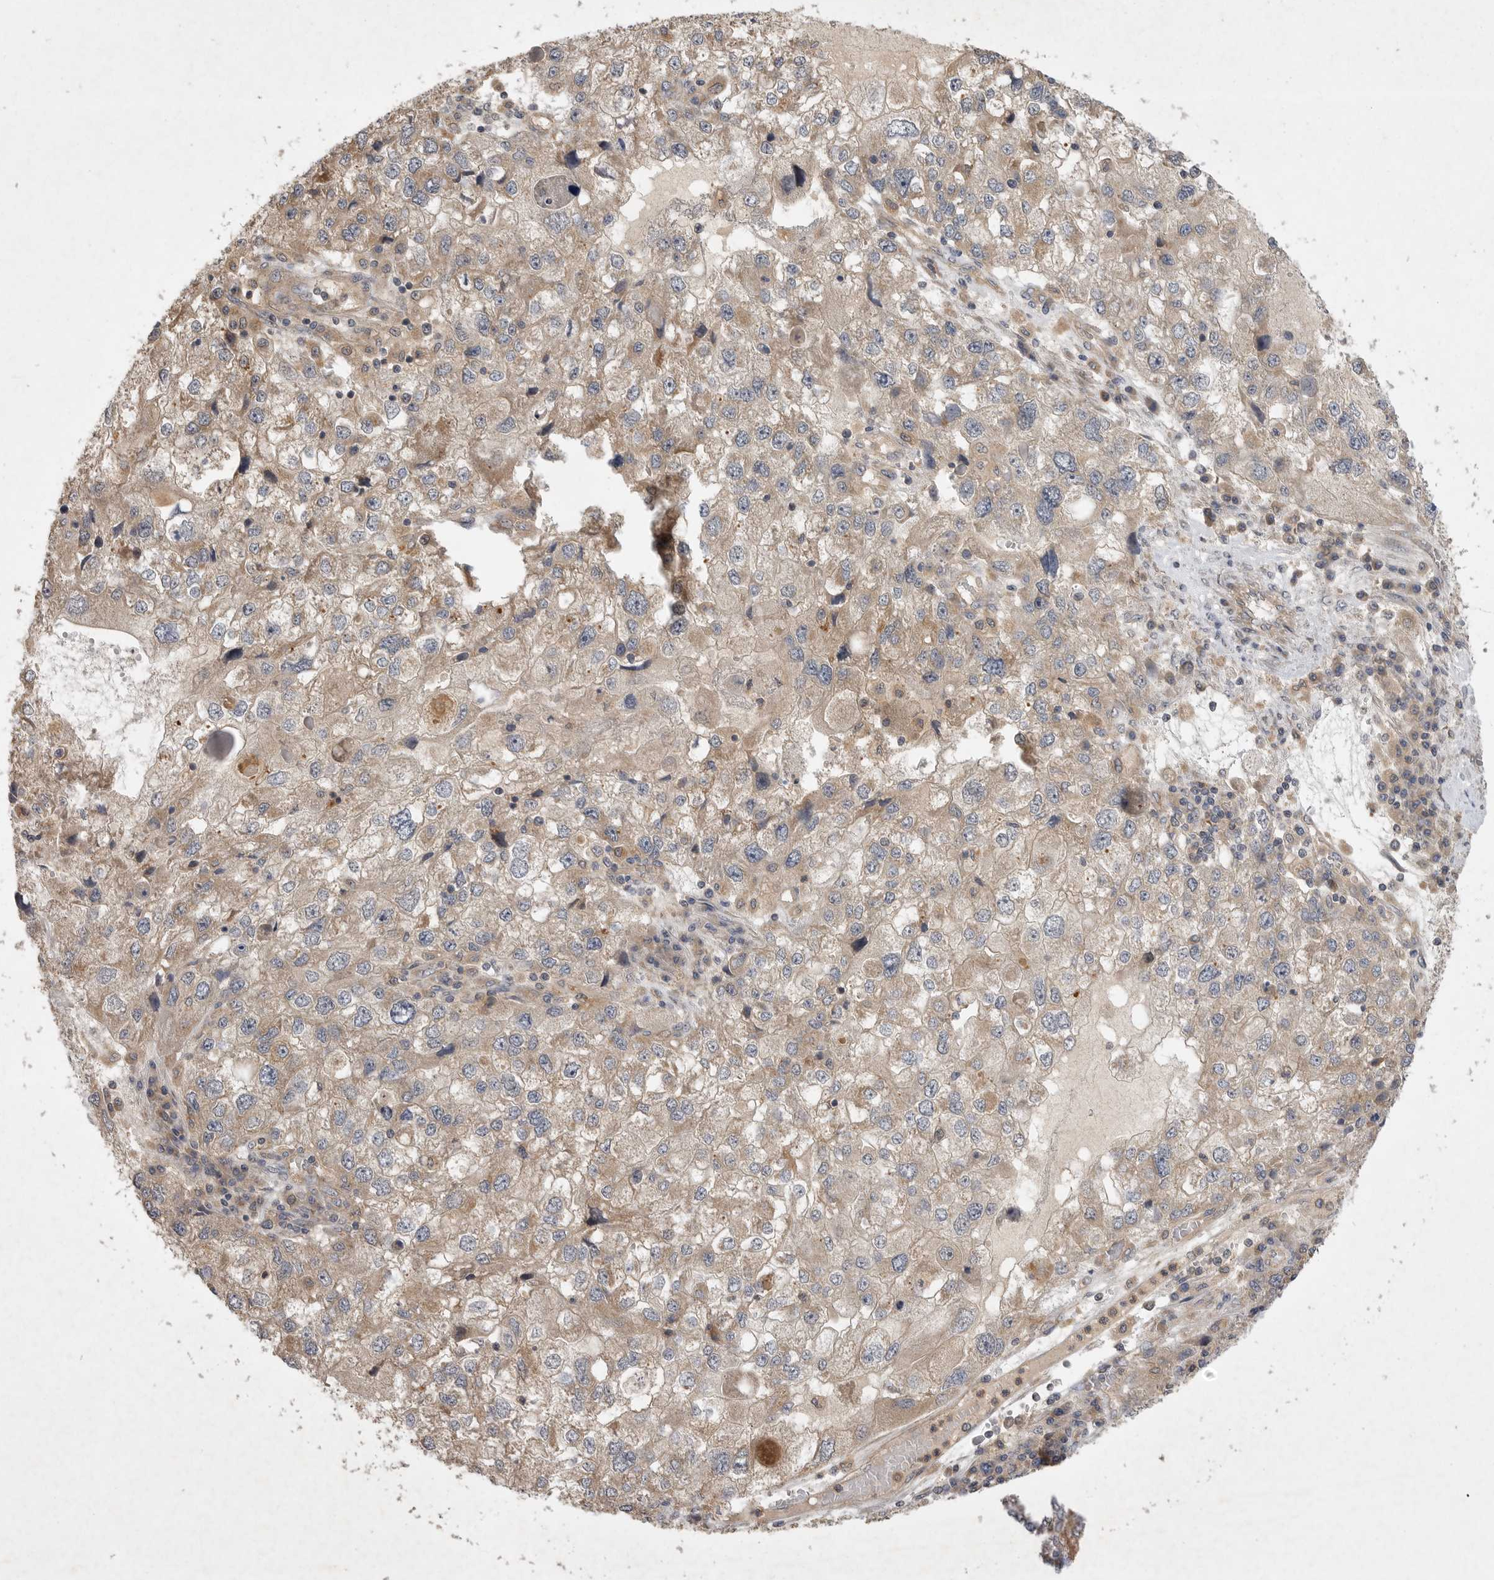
{"staining": {"intensity": "weak", "quantity": "25%-75%", "location": "cytoplasmic/membranous"}, "tissue": "endometrial cancer", "cell_type": "Tumor cells", "image_type": "cancer", "snomed": [{"axis": "morphology", "description": "Adenocarcinoma, NOS"}, {"axis": "topography", "description": "Endometrium"}], "caption": "Protein expression analysis of human endometrial cancer (adenocarcinoma) reveals weak cytoplasmic/membranous expression in about 25%-75% of tumor cells.", "gene": "ZNF232", "patient": {"sex": "female", "age": 49}}